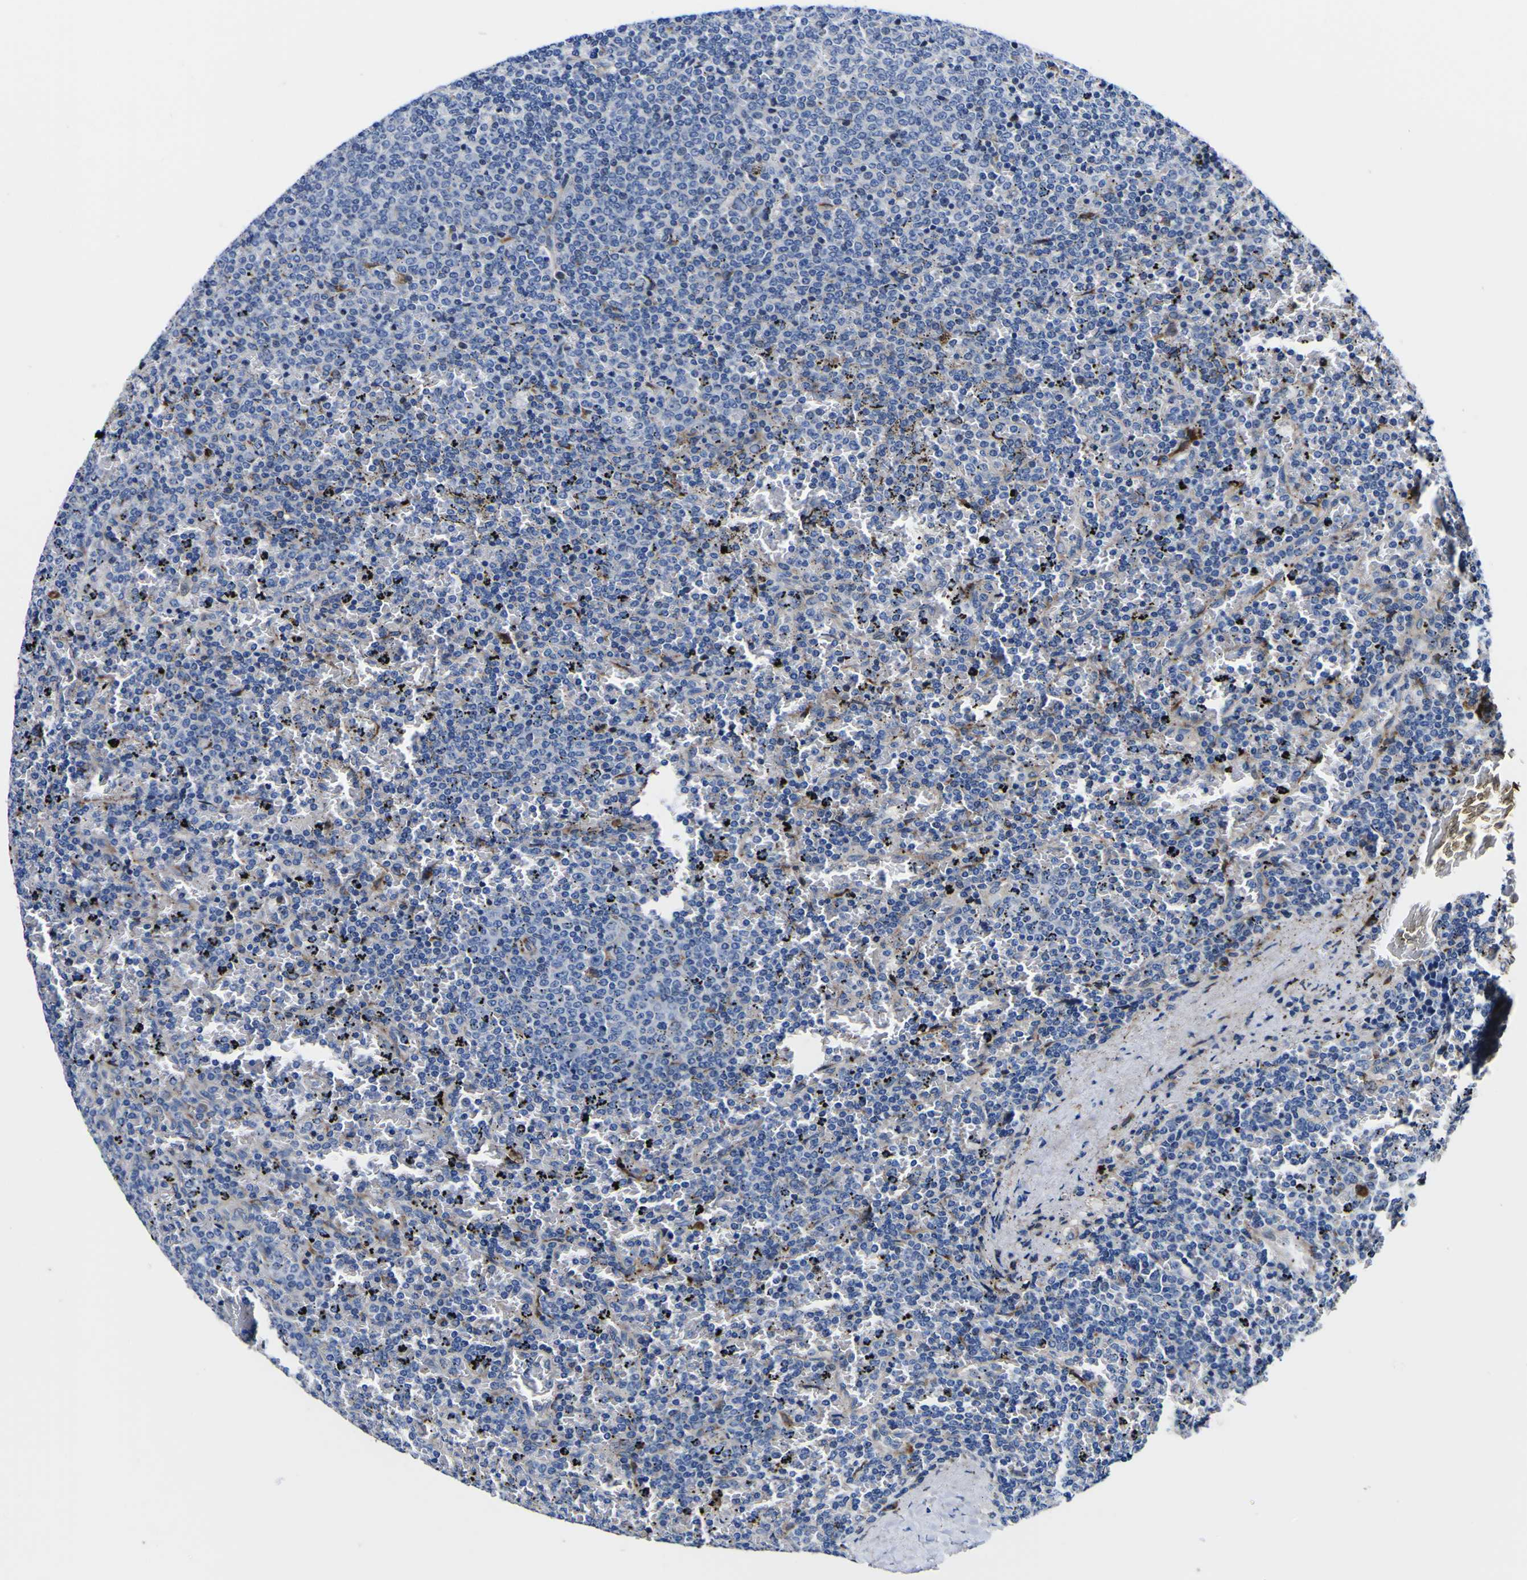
{"staining": {"intensity": "weak", "quantity": "<25%", "location": "cytoplasmic/membranous"}, "tissue": "lymphoma", "cell_type": "Tumor cells", "image_type": "cancer", "snomed": [{"axis": "morphology", "description": "Malignant lymphoma, non-Hodgkin's type, Low grade"}, {"axis": "topography", "description": "Spleen"}], "caption": "IHC micrograph of human malignant lymphoma, non-Hodgkin's type (low-grade) stained for a protein (brown), which exhibits no positivity in tumor cells.", "gene": "SCD", "patient": {"sex": "female", "age": 77}}